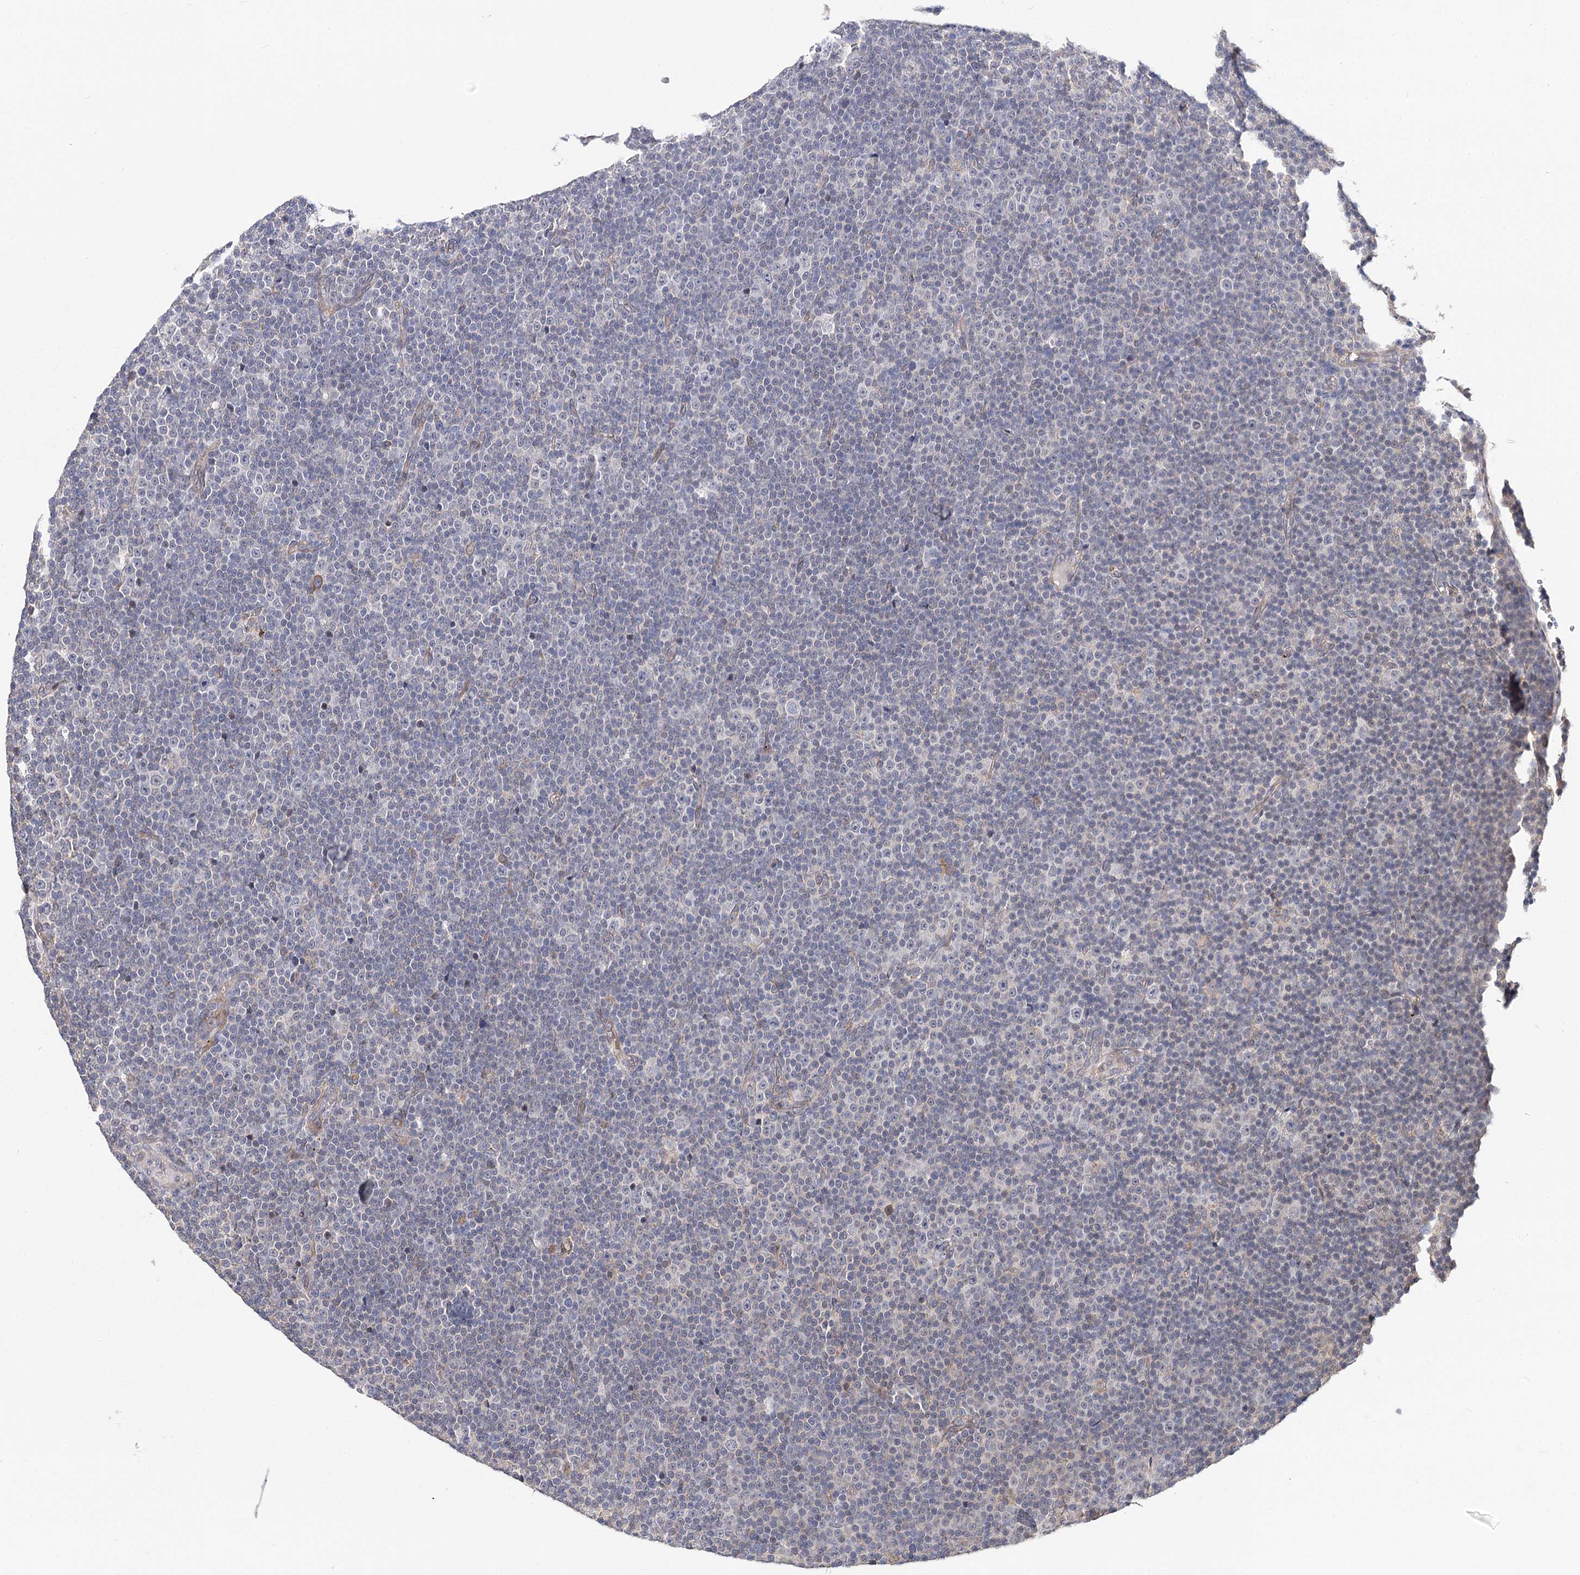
{"staining": {"intensity": "negative", "quantity": "none", "location": "none"}, "tissue": "lymphoma", "cell_type": "Tumor cells", "image_type": "cancer", "snomed": [{"axis": "morphology", "description": "Malignant lymphoma, non-Hodgkin's type, Low grade"}, {"axis": "topography", "description": "Lymph node"}], "caption": "Immunohistochemical staining of malignant lymphoma, non-Hodgkin's type (low-grade) shows no significant staining in tumor cells.", "gene": "TMEM218", "patient": {"sex": "female", "age": 67}}